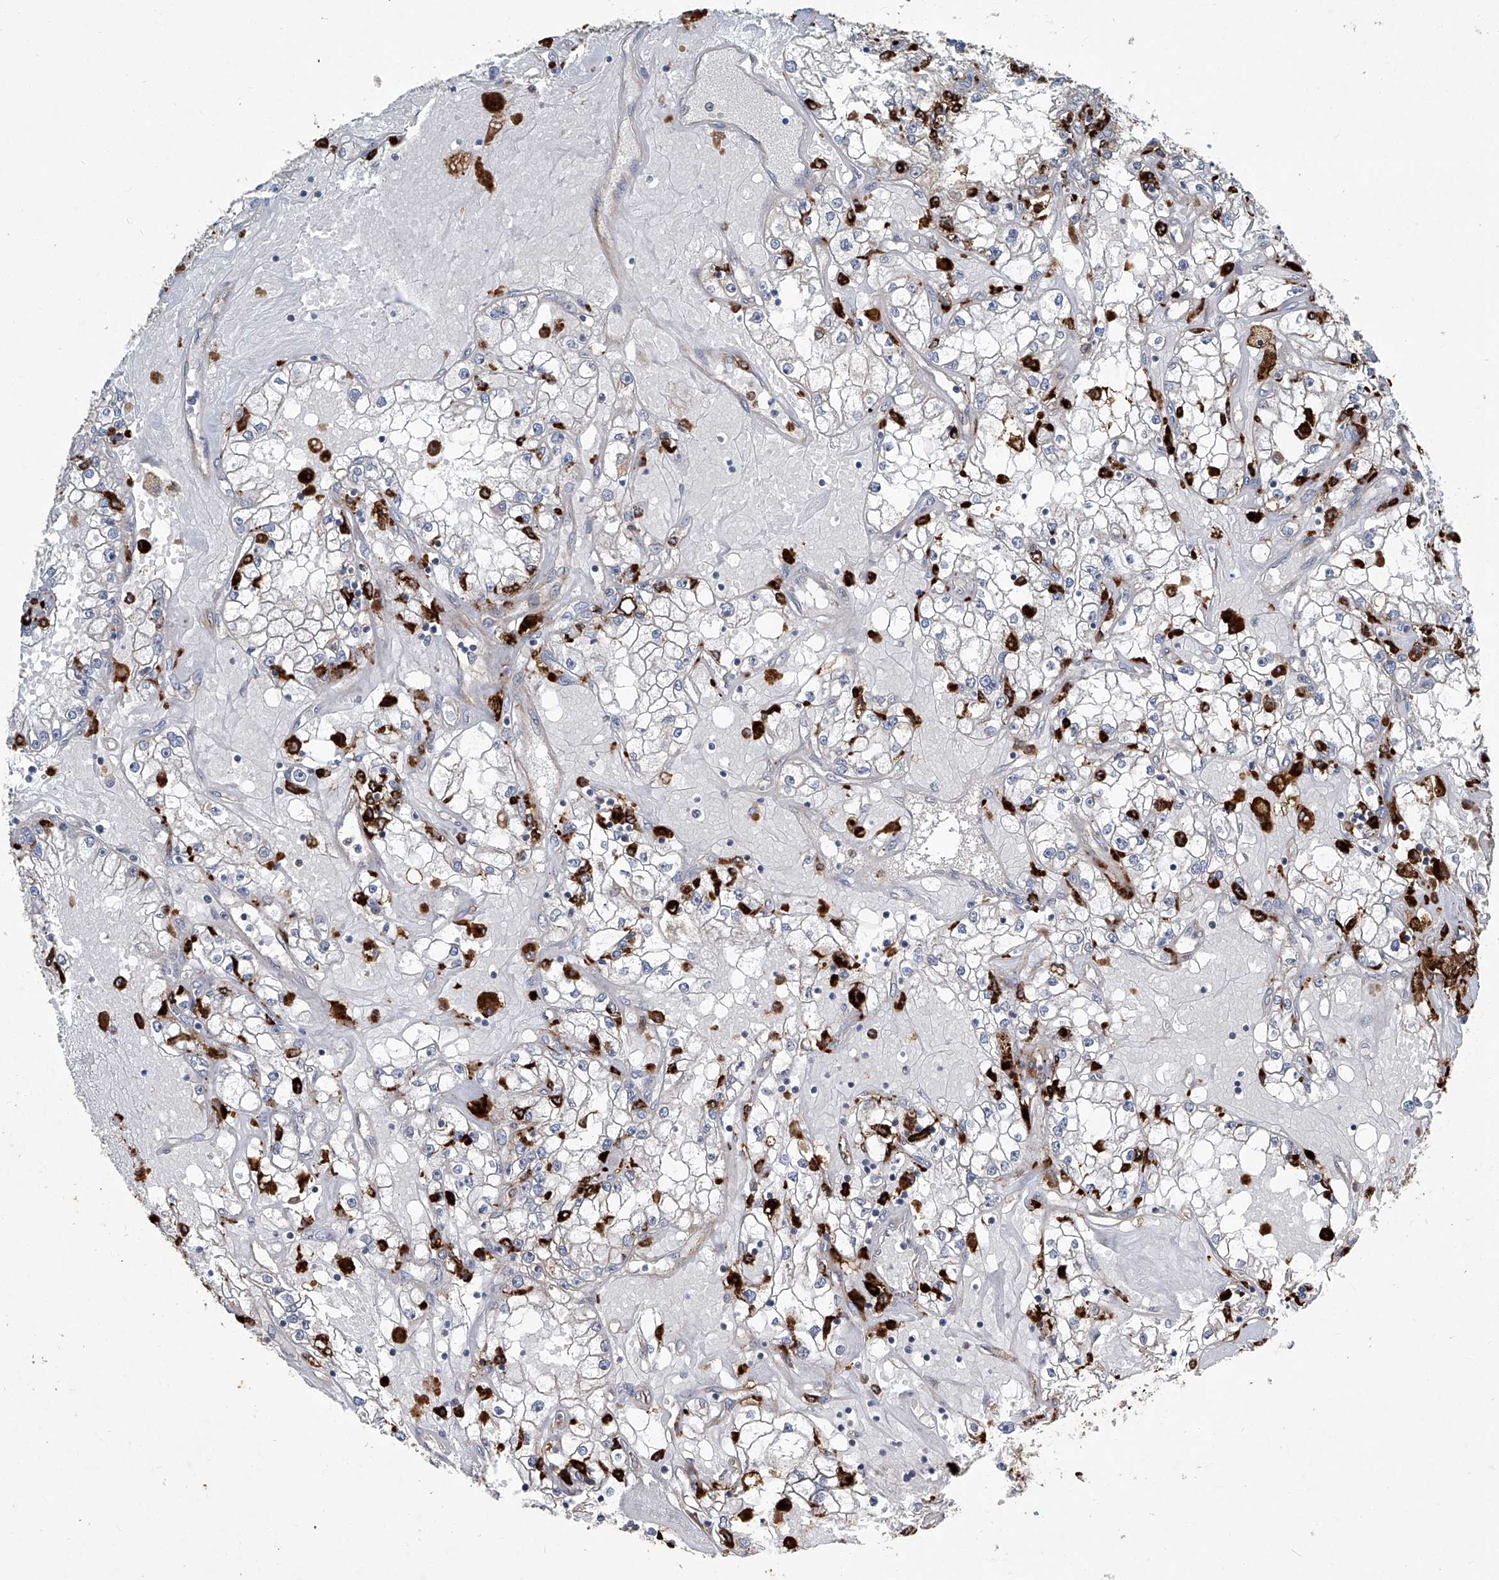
{"staining": {"intensity": "negative", "quantity": "none", "location": "none"}, "tissue": "renal cancer", "cell_type": "Tumor cells", "image_type": "cancer", "snomed": [{"axis": "morphology", "description": "Adenocarcinoma, NOS"}, {"axis": "topography", "description": "Kidney"}], "caption": "Immunohistochemistry (IHC) of human renal cancer shows no expression in tumor cells.", "gene": "FAM167A", "patient": {"sex": "male", "age": 56}}